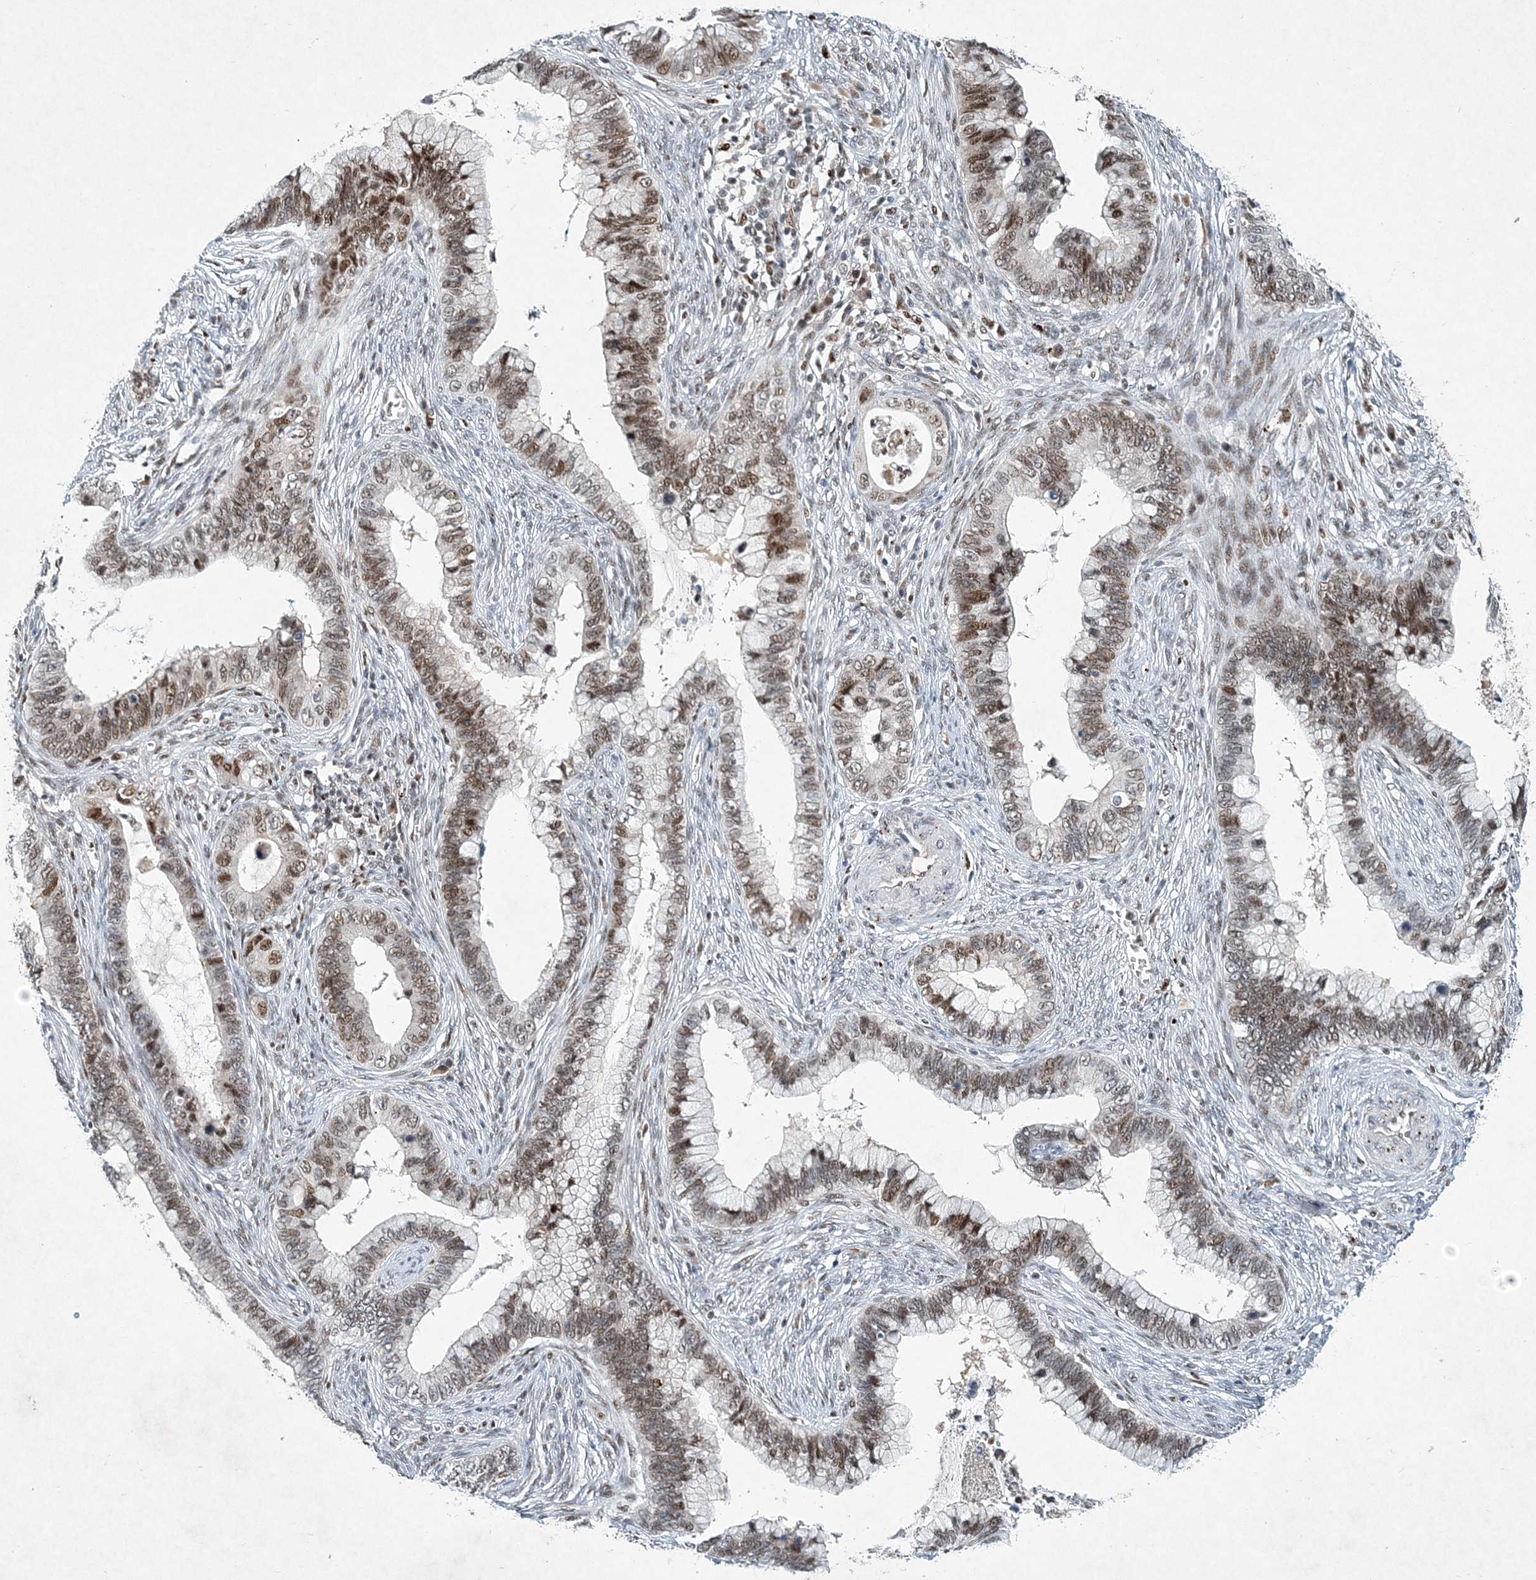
{"staining": {"intensity": "moderate", "quantity": "<25%", "location": "nuclear"}, "tissue": "cervical cancer", "cell_type": "Tumor cells", "image_type": "cancer", "snomed": [{"axis": "morphology", "description": "Adenocarcinoma, NOS"}, {"axis": "topography", "description": "Cervix"}], "caption": "Immunohistochemical staining of human cervical cancer exhibits low levels of moderate nuclear staining in approximately <25% of tumor cells. Immunohistochemistry (ihc) stains the protein in brown and the nuclei are stained blue.", "gene": "KPNA4", "patient": {"sex": "female", "age": 44}}